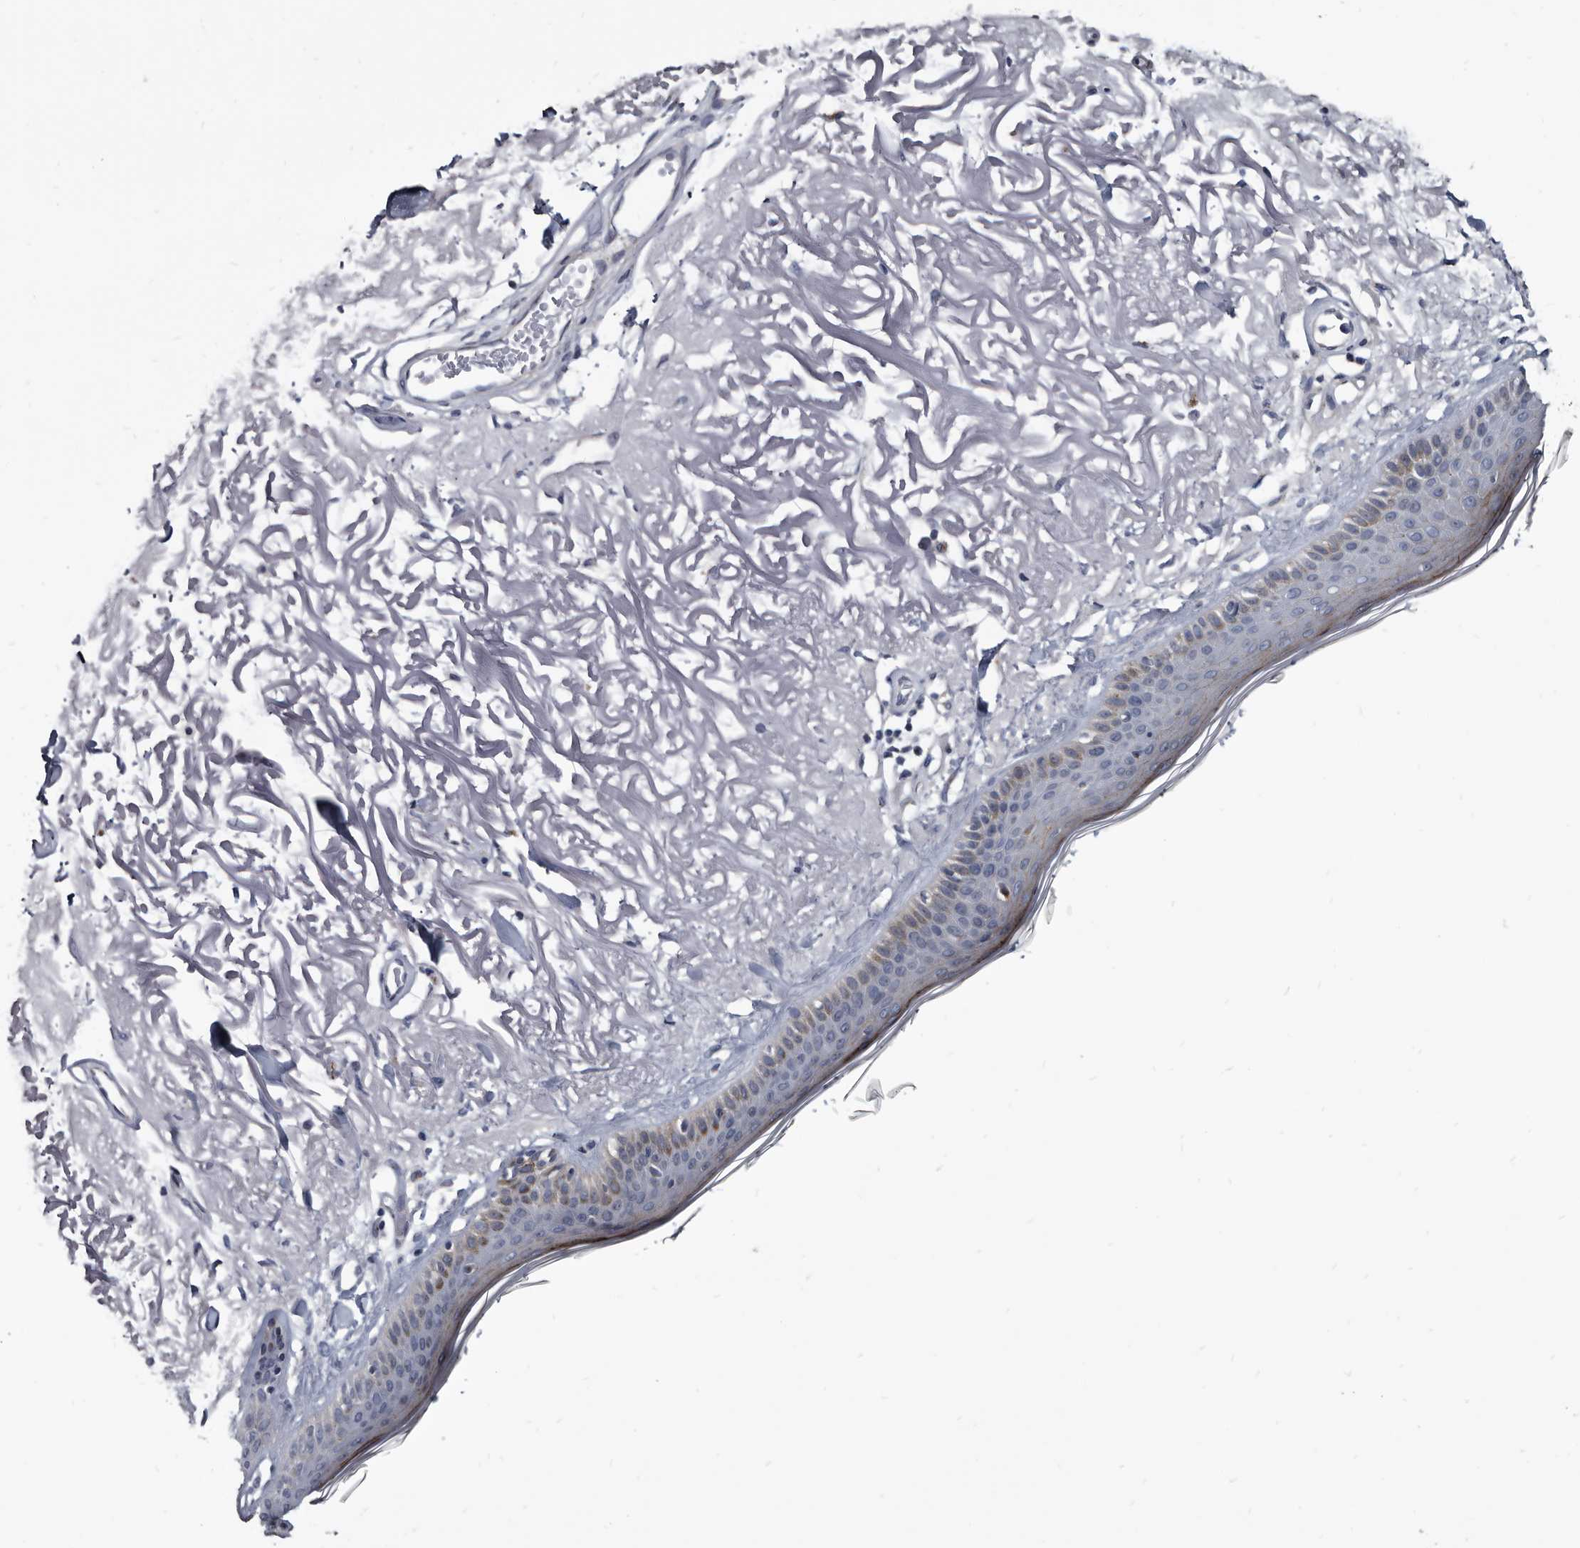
{"staining": {"intensity": "negative", "quantity": "none", "location": "none"}, "tissue": "skin", "cell_type": "Fibroblasts", "image_type": "normal", "snomed": [{"axis": "morphology", "description": "Normal tissue, NOS"}, {"axis": "topography", "description": "Skin"}, {"axis": "topography", "description": "Skeletal muscle"}], "caption": "Immunohistochemistry (IHC) of normal human skin reveals no positivity in fibroblasts.", "gene": "PRSS8", "patient": {"sex": "male", "age": 83}}